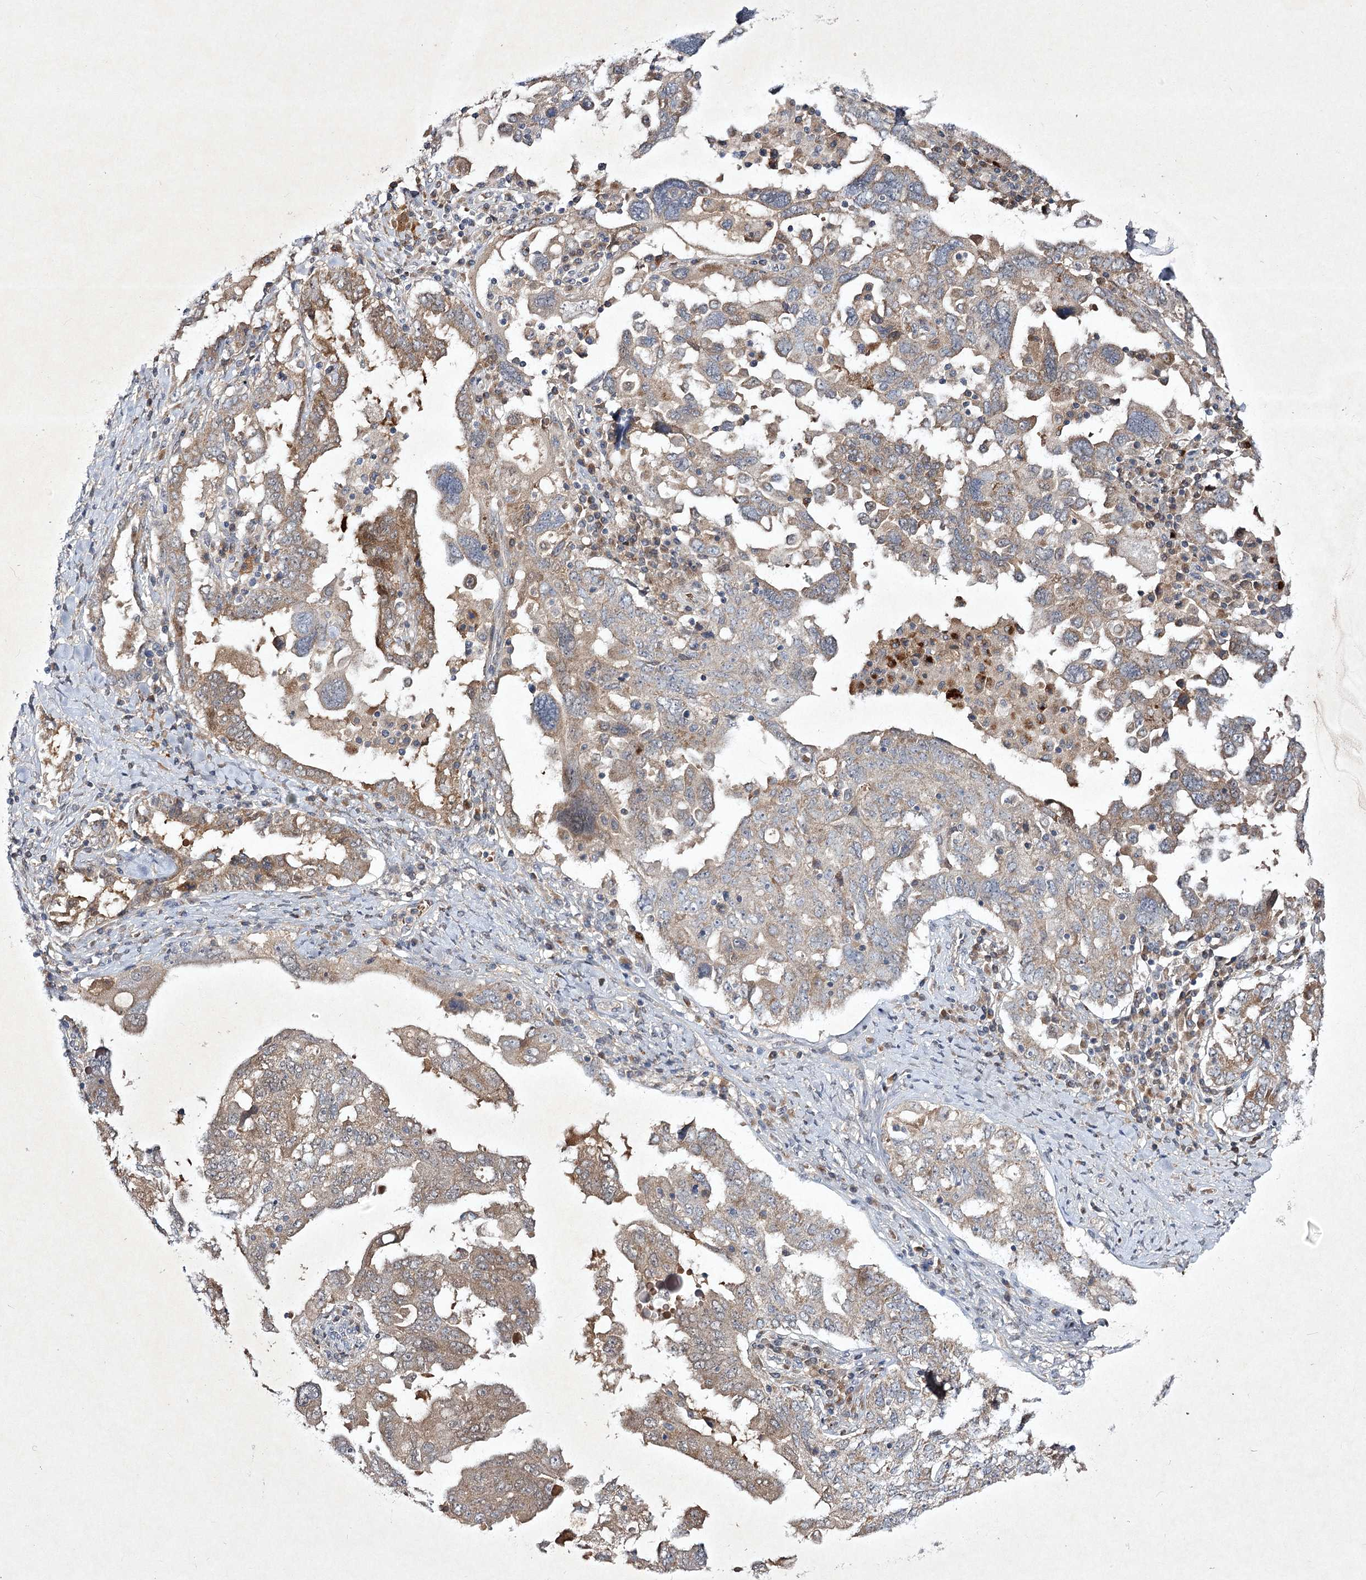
{"staining": {"intensity": "moderate", "quantity": "25%-75%", "location": "cytoplasmic/membranous"}, "tissue": "ovarian cancer", "cell_type": "Tumor cells", "image_type": "cancer", "snomed": [{"axis": "morphology", "description": "Carcinoma, endometroid"}, {"axis": "topography", "description": "Ovary"}], "caption": "This image reveals immunohistochemistry staining of ovarian endometroid carcinoma, with medium moderate cytoplasmic/membranous expression in about 25%-75% of tumor cells.", "gene": "PYROXD2", "patient": {"sex": "female", "age": 62}}